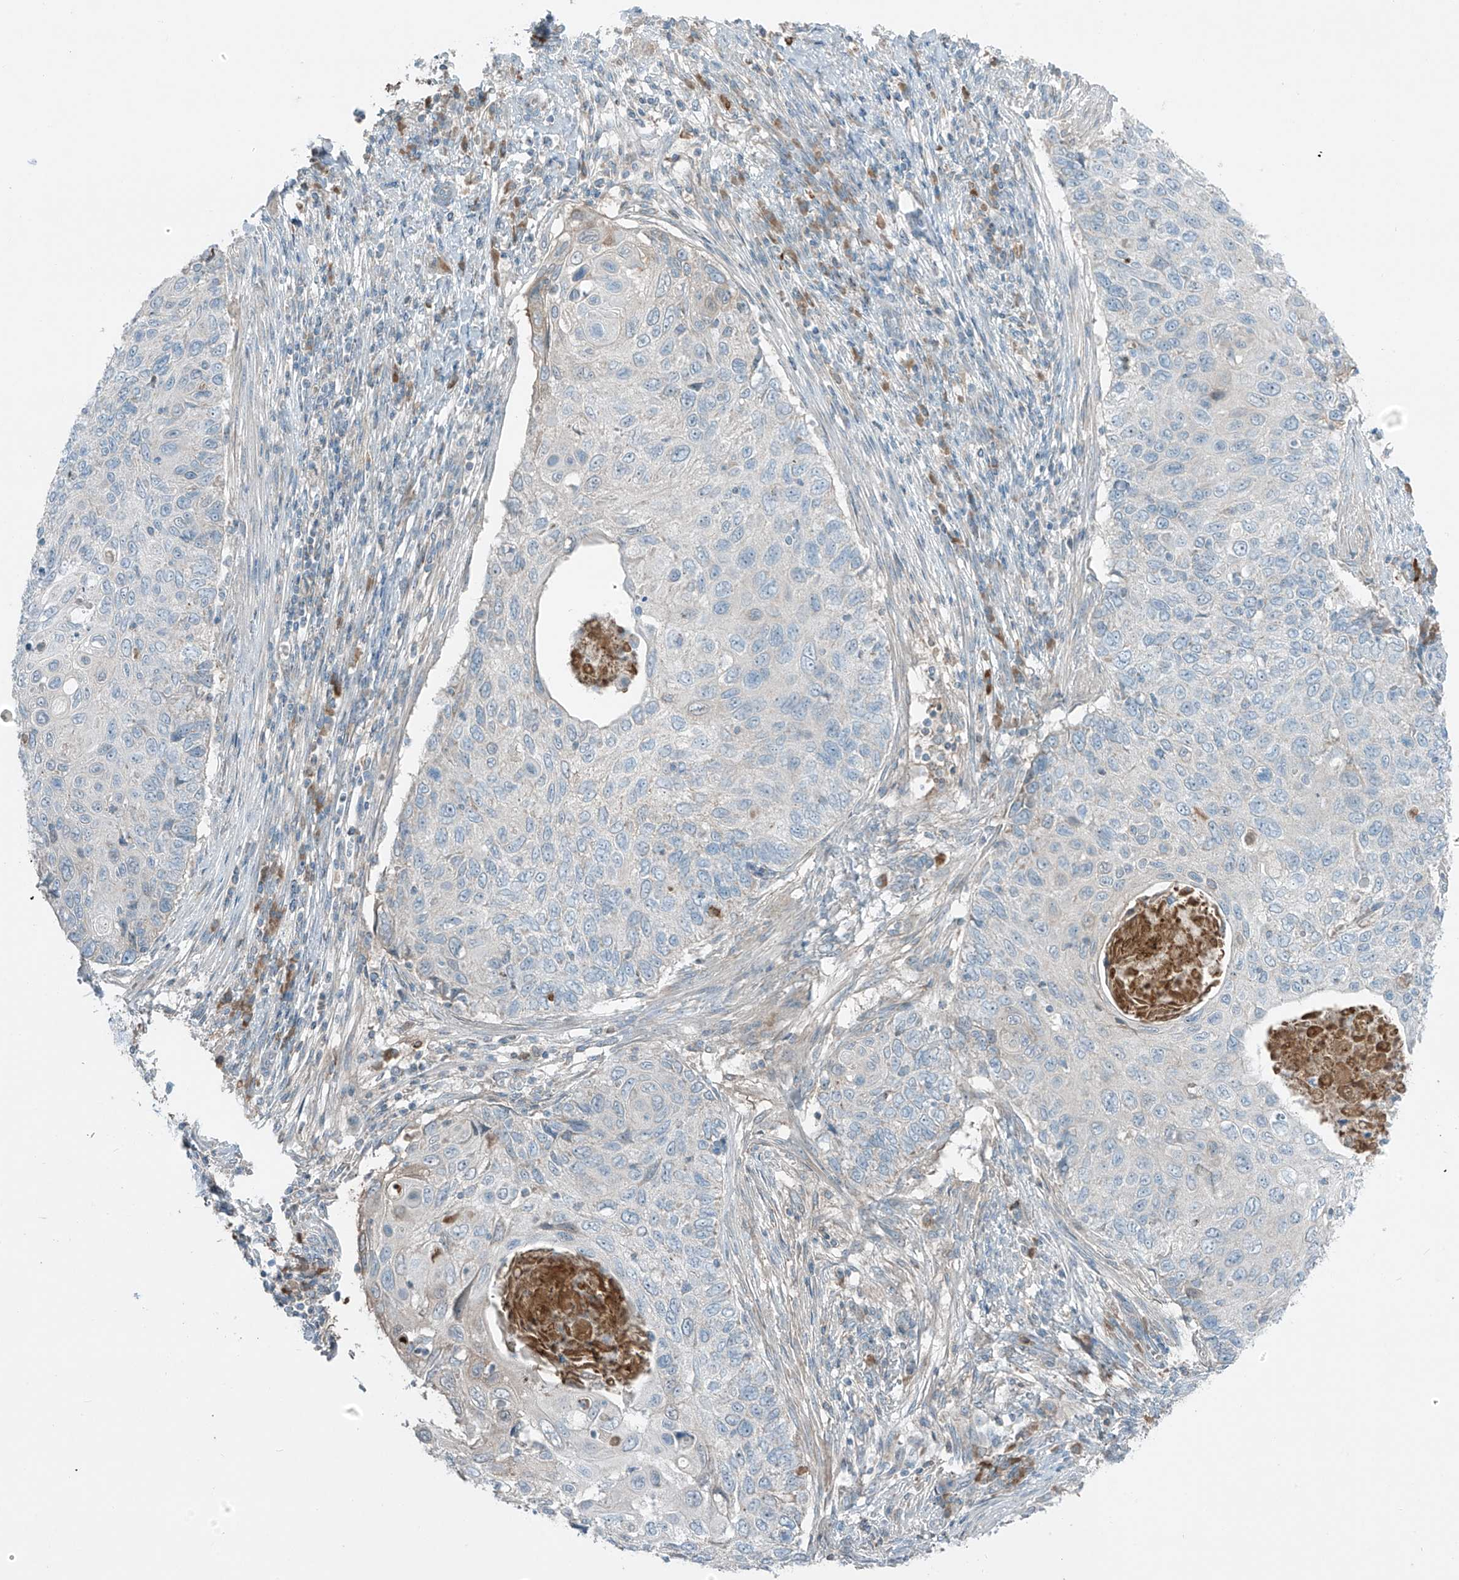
{"staining": {"intensity": "negative", "quantity": "none", "location": "none"}, "tissue": "cervical cancer", "cell_type": "Tumor cells", "image_type": "cancer", "snomed": [{"axis": "morphology", "description": "Squamous cell carcinoma, NOS"}, {"axis": "topography", "description": "Cervix"}], "caption": "An image of squamous cell carcinoma (cervical) stained for a protein displays no brown staining in tumor cells.", "gene": "FAM131C", "patient": {"sex": "female", "age": 70}}